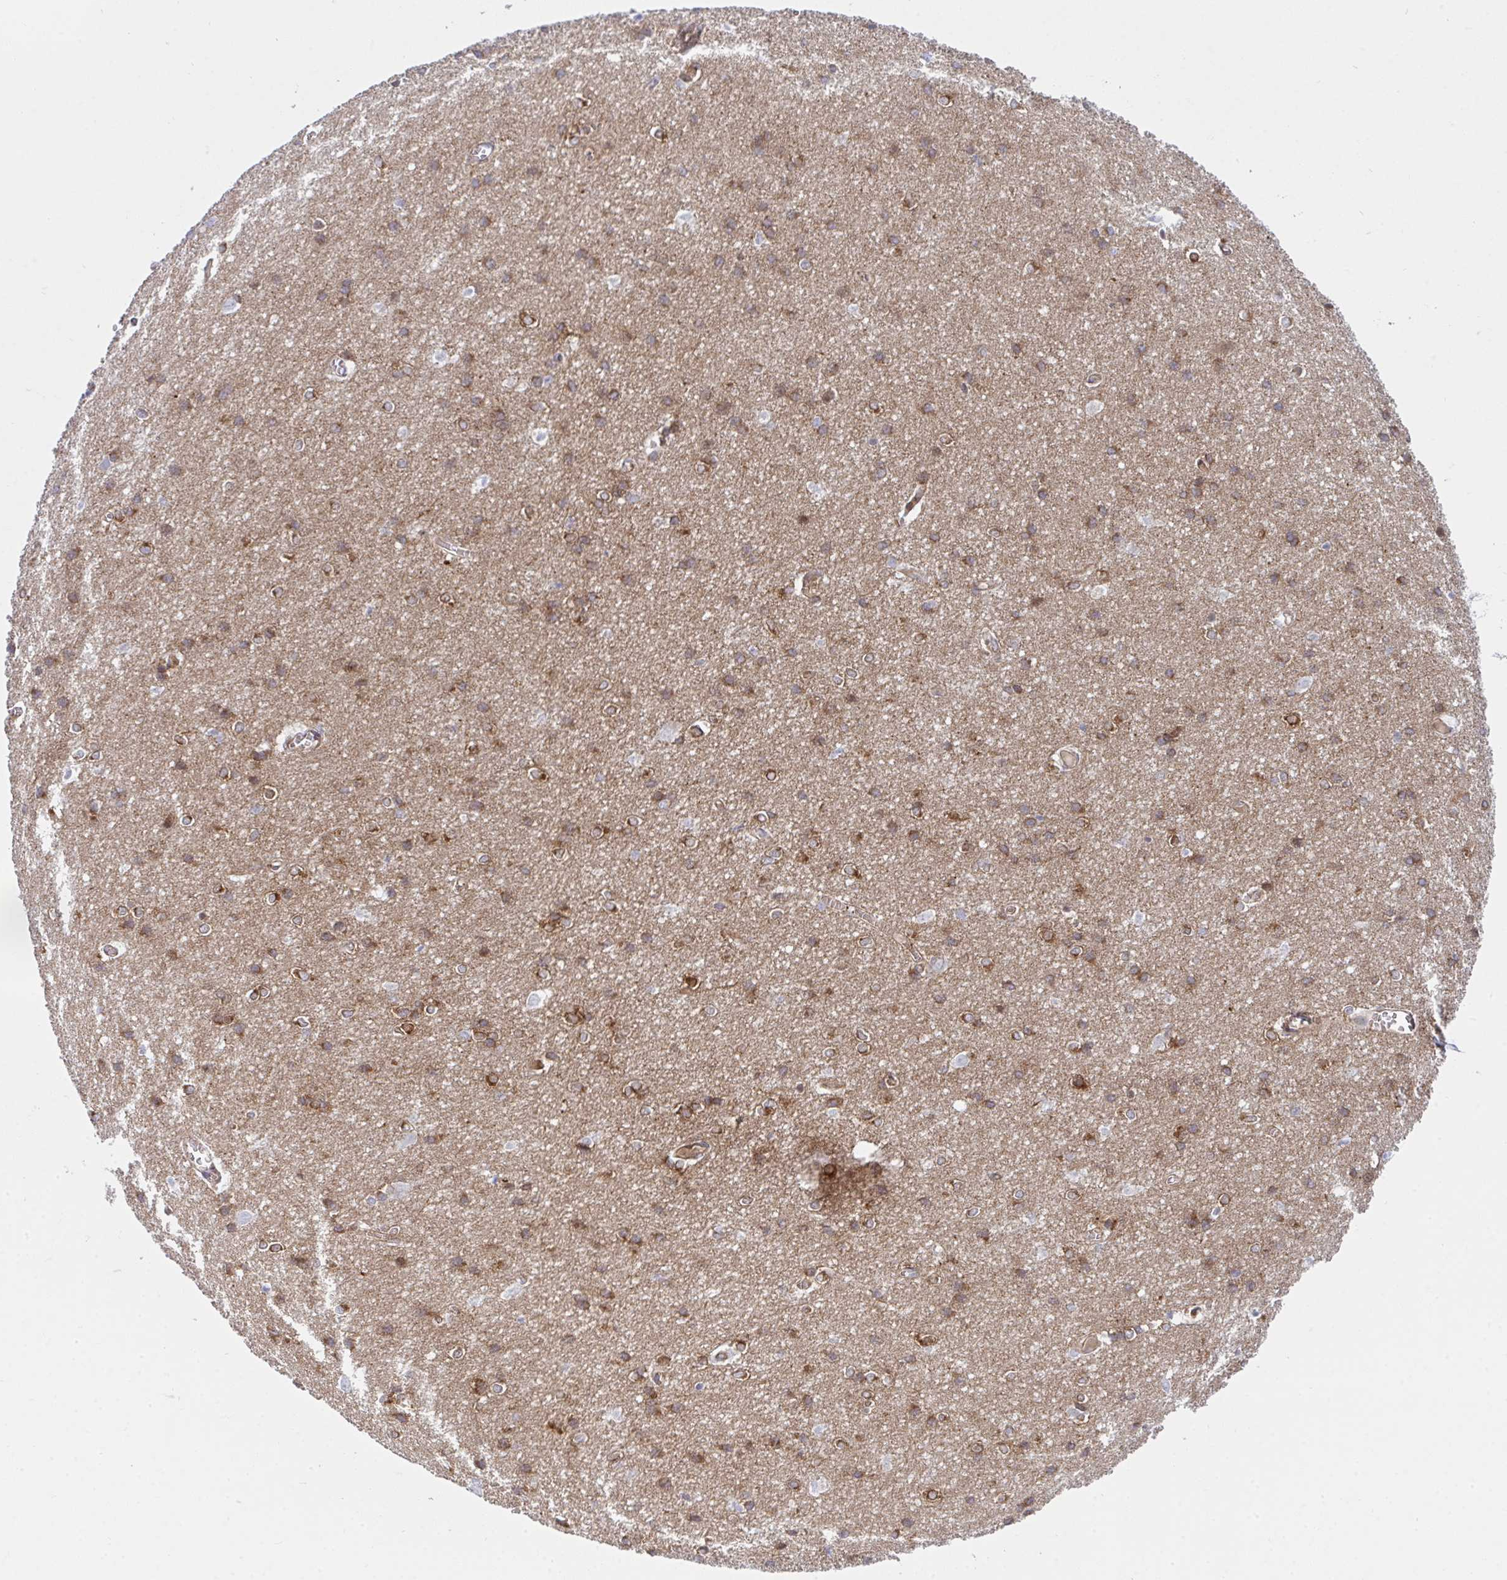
{"staining": {"intensity": "moderate", "quantity": "25%-75%", "location": "cytoplasmic/membranous"}, "tissue": "cerebral cortex", "cell_type": "Endothelial cells", "image_type": "normal", "snomed": [{"axis": "morphology", "description": "Normal tissue, NOS"}, {"axis": "topography", "description": "Cerebral cortex"}], "caption": "Protein positivity by immunohistochemistry demonstrates moderate cytoplasmic/membranous positivity in about 25%-75% of endothelial cells in normal cerebral cortex.", "gene": "GAB1", "patient": {"sex": "male", "age": 37}}